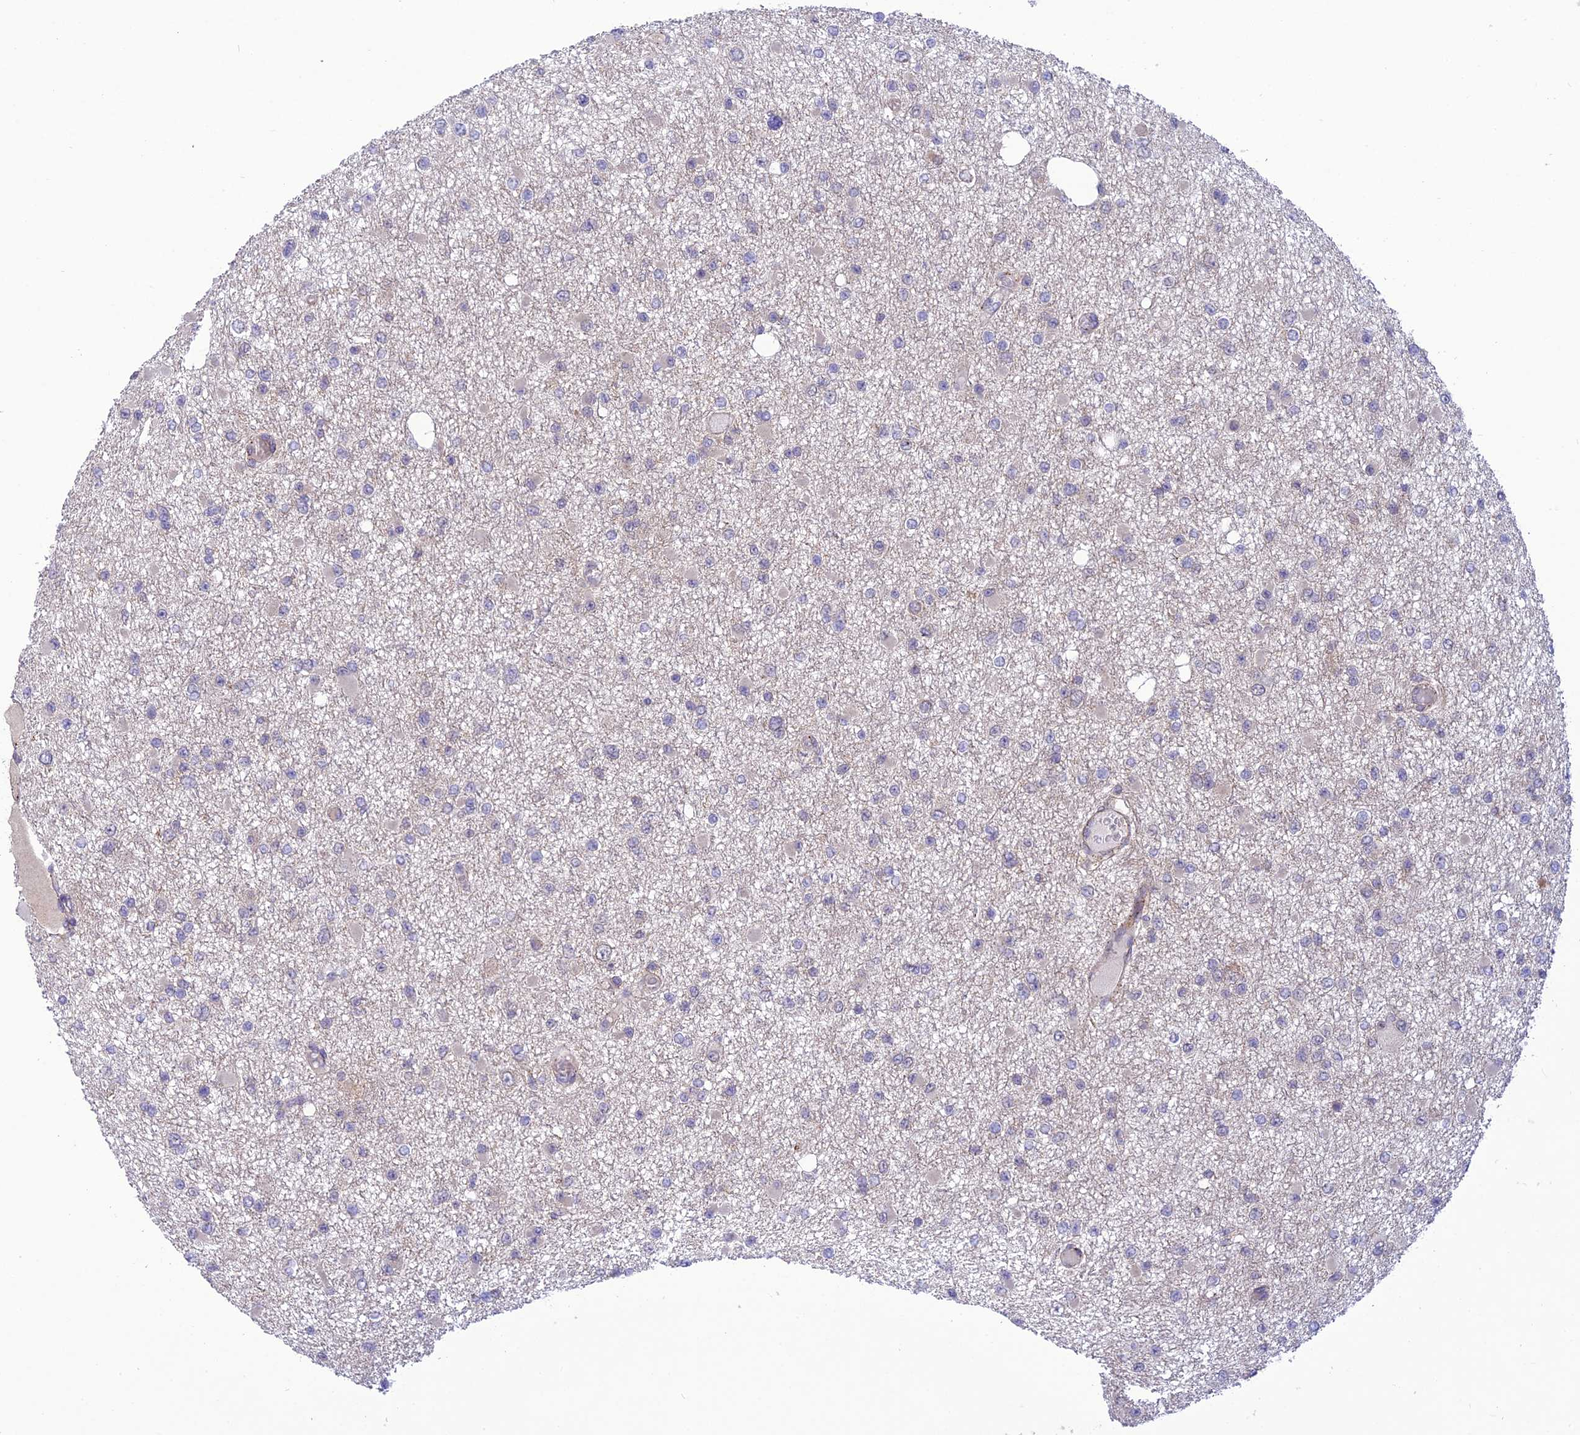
{"staining": {"intensity": "negative", "quantity": "none", "location": "none"}, "tissue": "glioma", "cell_type": "Tumor cells", "image_type": "cancer", "snomed": [{"axis": "morphology", "description": "Glioma, malignant, Low grade"}, {"axis": "topography", "description": "Brain"}], "caption": "IHC histopathology image of neoplastic tissue: human malignant low-grade glioma stained with DAB displays no significant protein expression in tumor cells.", "gene": "UROS", "patient": {"sex": "female", "age": 22}}